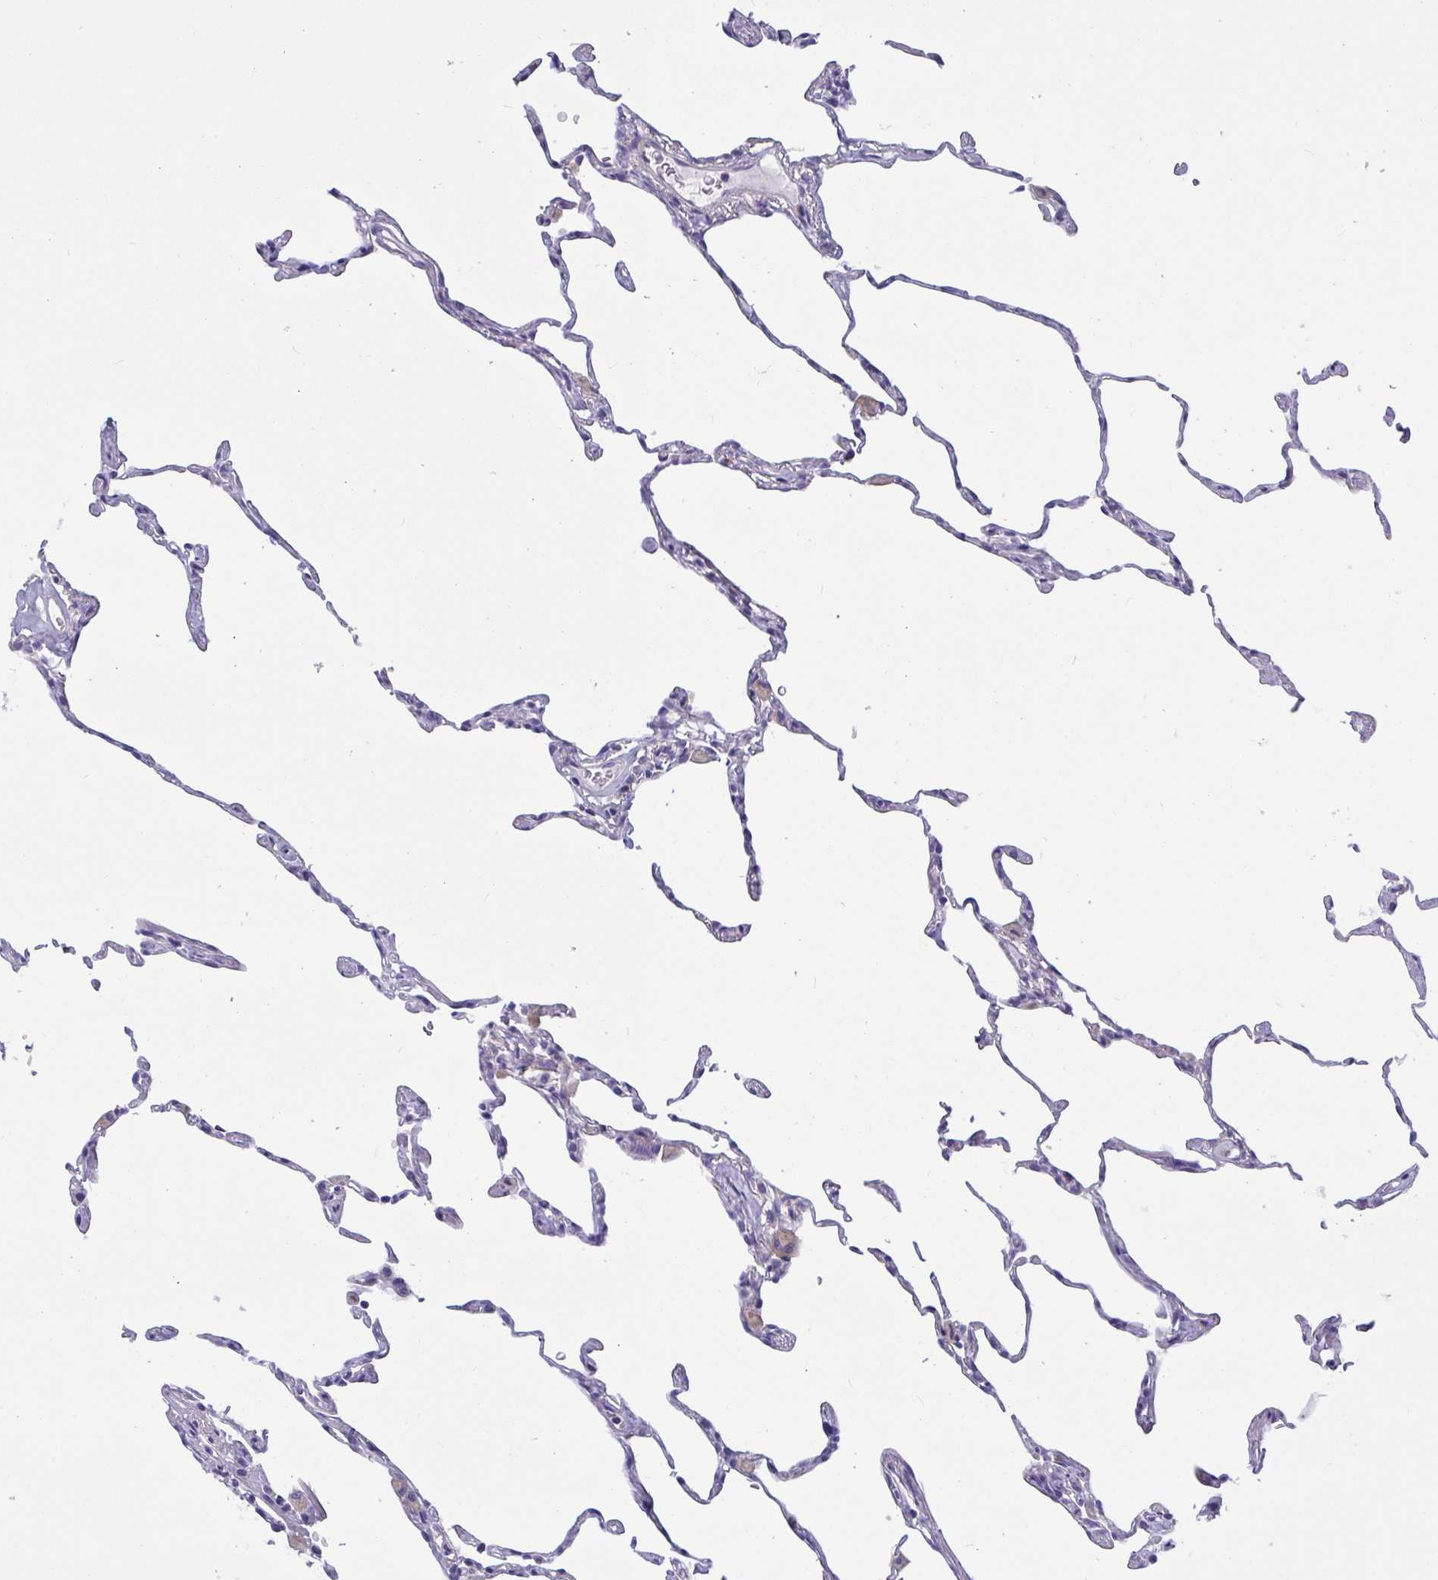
{"staining": {"intensity": "weak", "quantity": "<25%", "location": "cytoplasmic/membranous"}, "tissue": "lung", "cell_type": "Alveolar cells", "image_type": "normal", "snomed": [{"axis": "morphology", "description": "Normal tissue, NOS"}, {"axis": "topography", "description": "Lung"}], "caption": "This is a histopathology image of immunohistochemistry (IHC) staining of normal lung, which shows no expression in alveolar cells. Nuclei are stained in blue.", "gene": "OXLD1", "patient": {"sex": "female", "age": 57}}